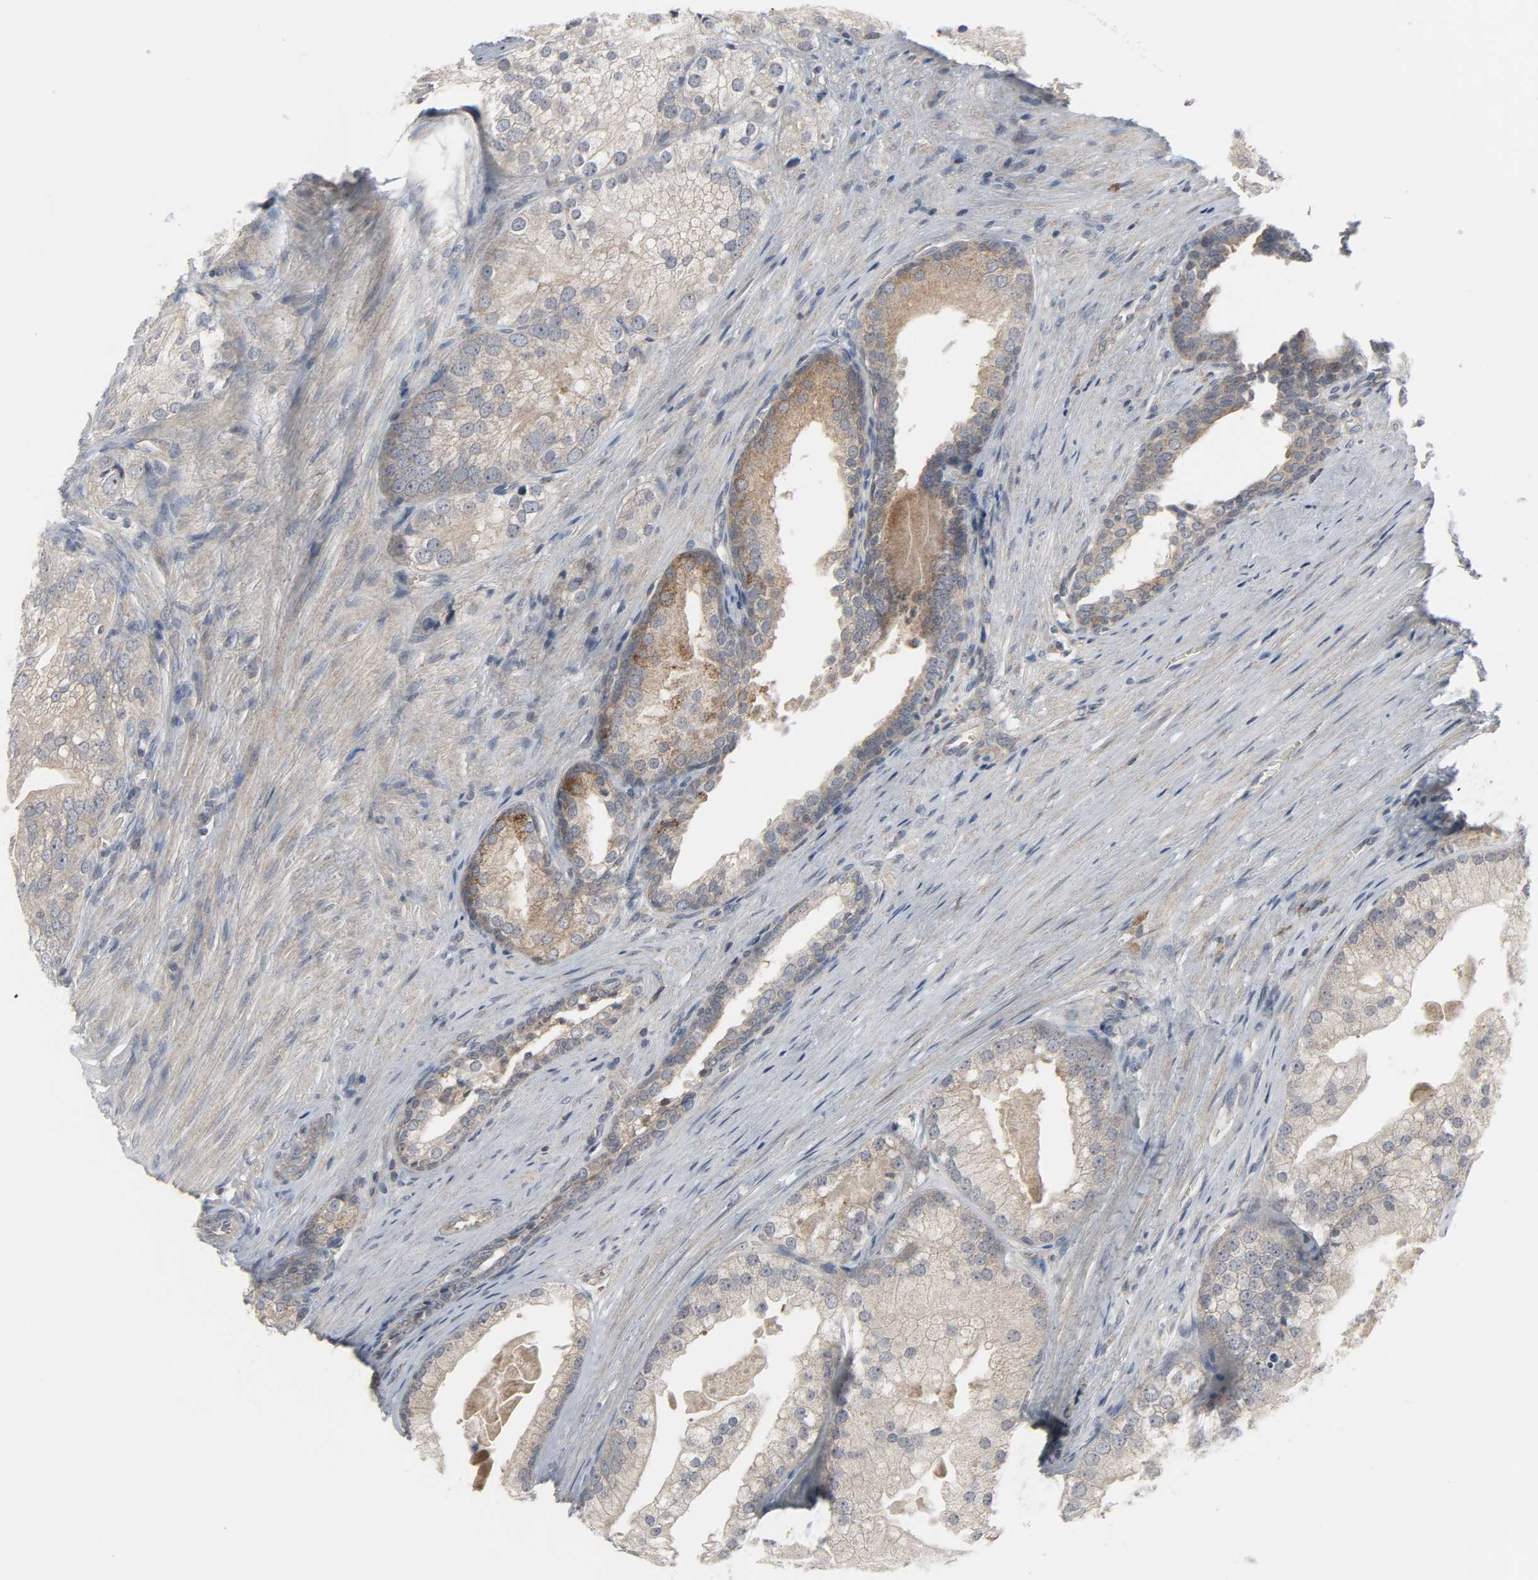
{"staining": {"intensity": "moderate", "quantity": ">75%", "location": "cytoplasmic/membranous"}, "tissue": "prostate cancer", "cell_type": "Tumor cells", "image_type": "cancer", "snomed": [{"axis": "morphology", "description": "Adenocarcinoma, Low grade"}, {"axis": "topography", "description": "Prostate"}], "caption": "There is medium levels of moderate cytoplasmic/membranous expression in tumor cells of prostate cancer (low-grade adenocarcinoma), as demonstrated by immunohistochemical staining (brown color).", "gene": "CLIP1", "patient": {"sex": "male", "age": 69}}